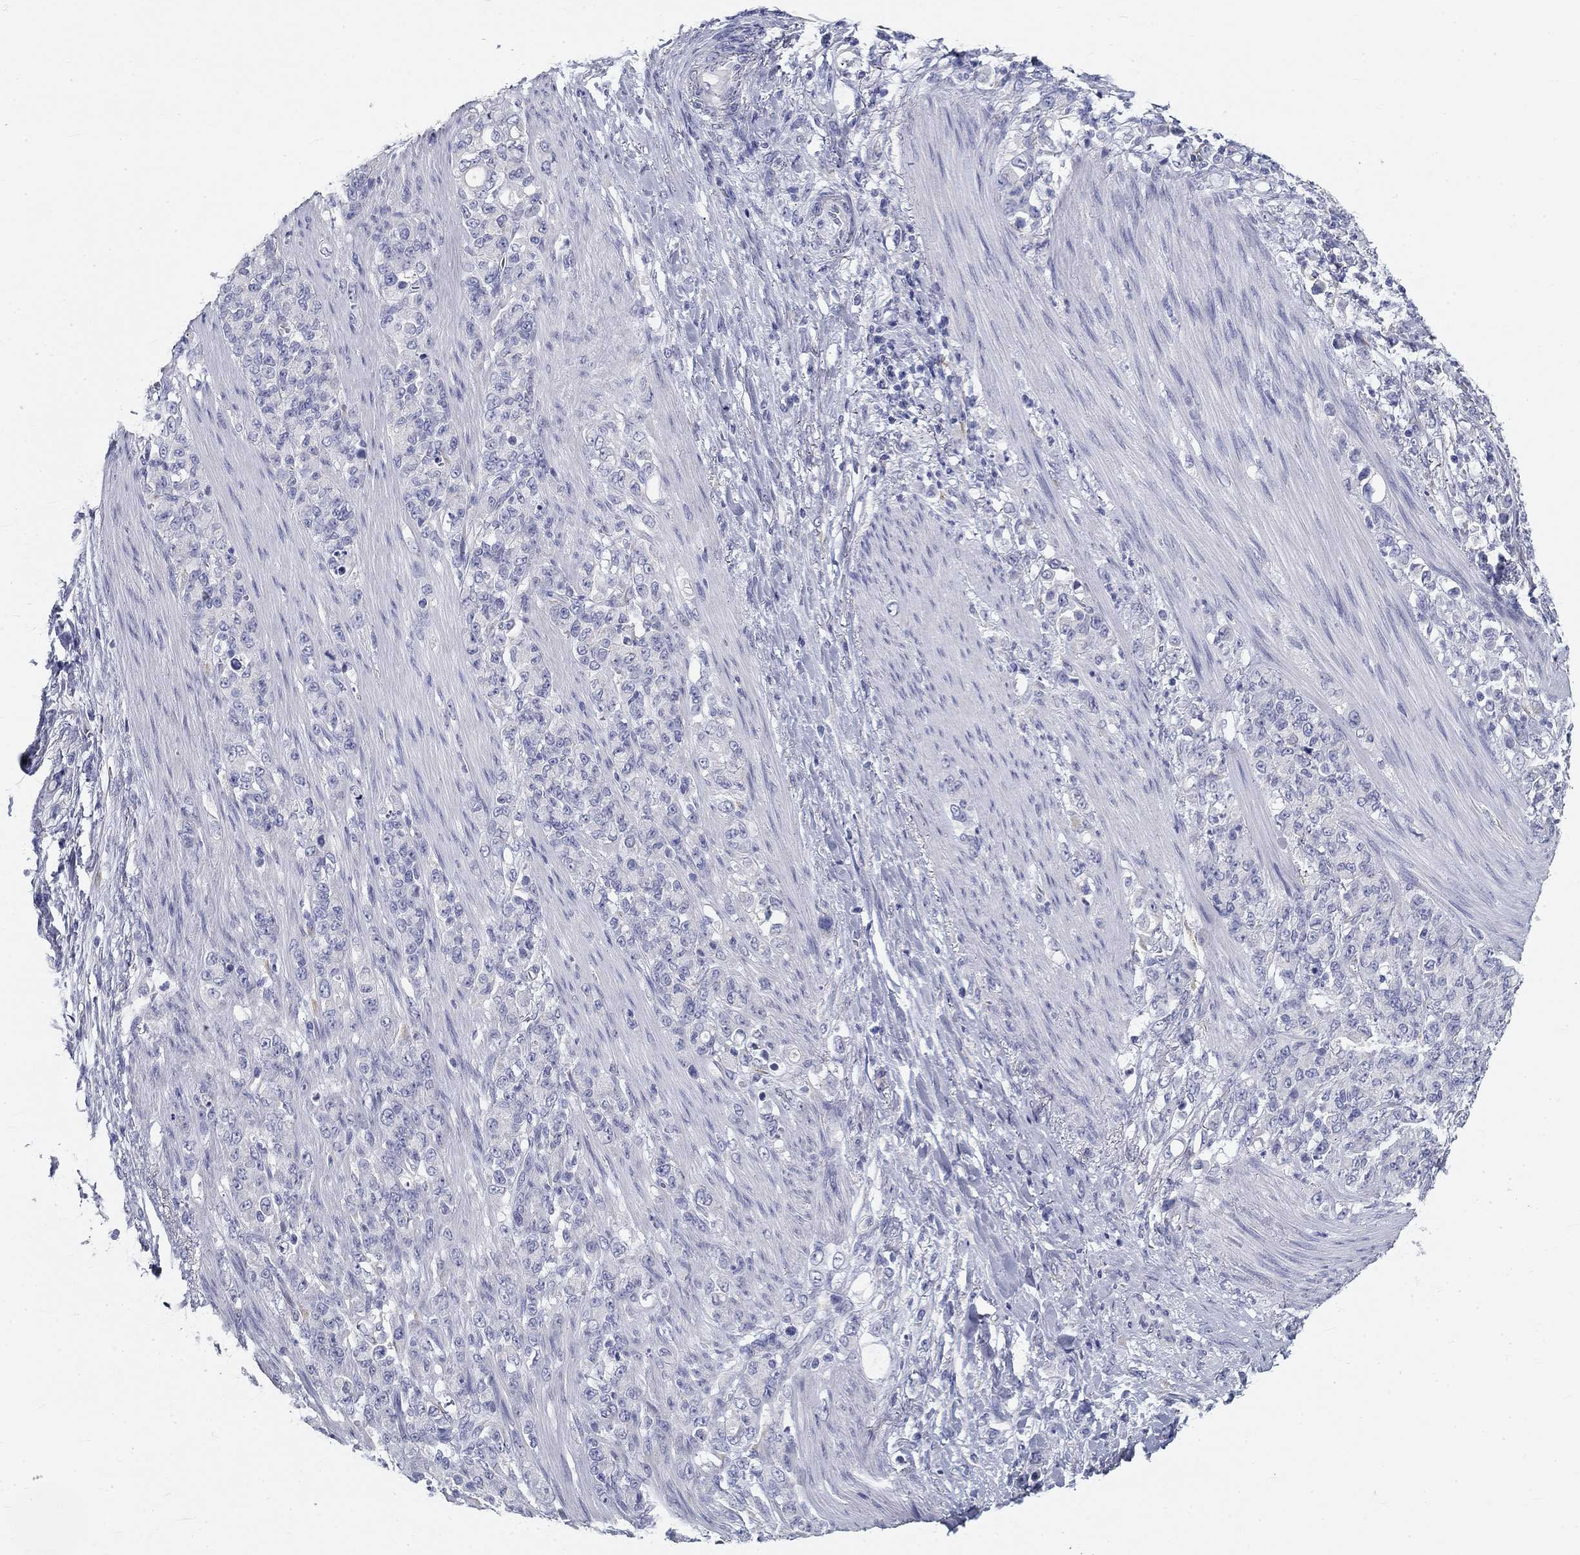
{"staining": {"intensity": "negative", "quantity": "none", "location": "none"}, "tissue": "stomach cancer", "cell_type": "Tumor cells", "image_type": "cancer", "snomed": [{"axis": "morphology", "description": "Adenocarcinoma, NOS"}, {"axis": "topography", "description": "Stomach"}], "caption": "Image shows no protein positivity in tumor cells of adenocarcinoma (stomach) tissue.", "gene": "GALNTL5", "patient": {"sex": "female", "age": 79}}